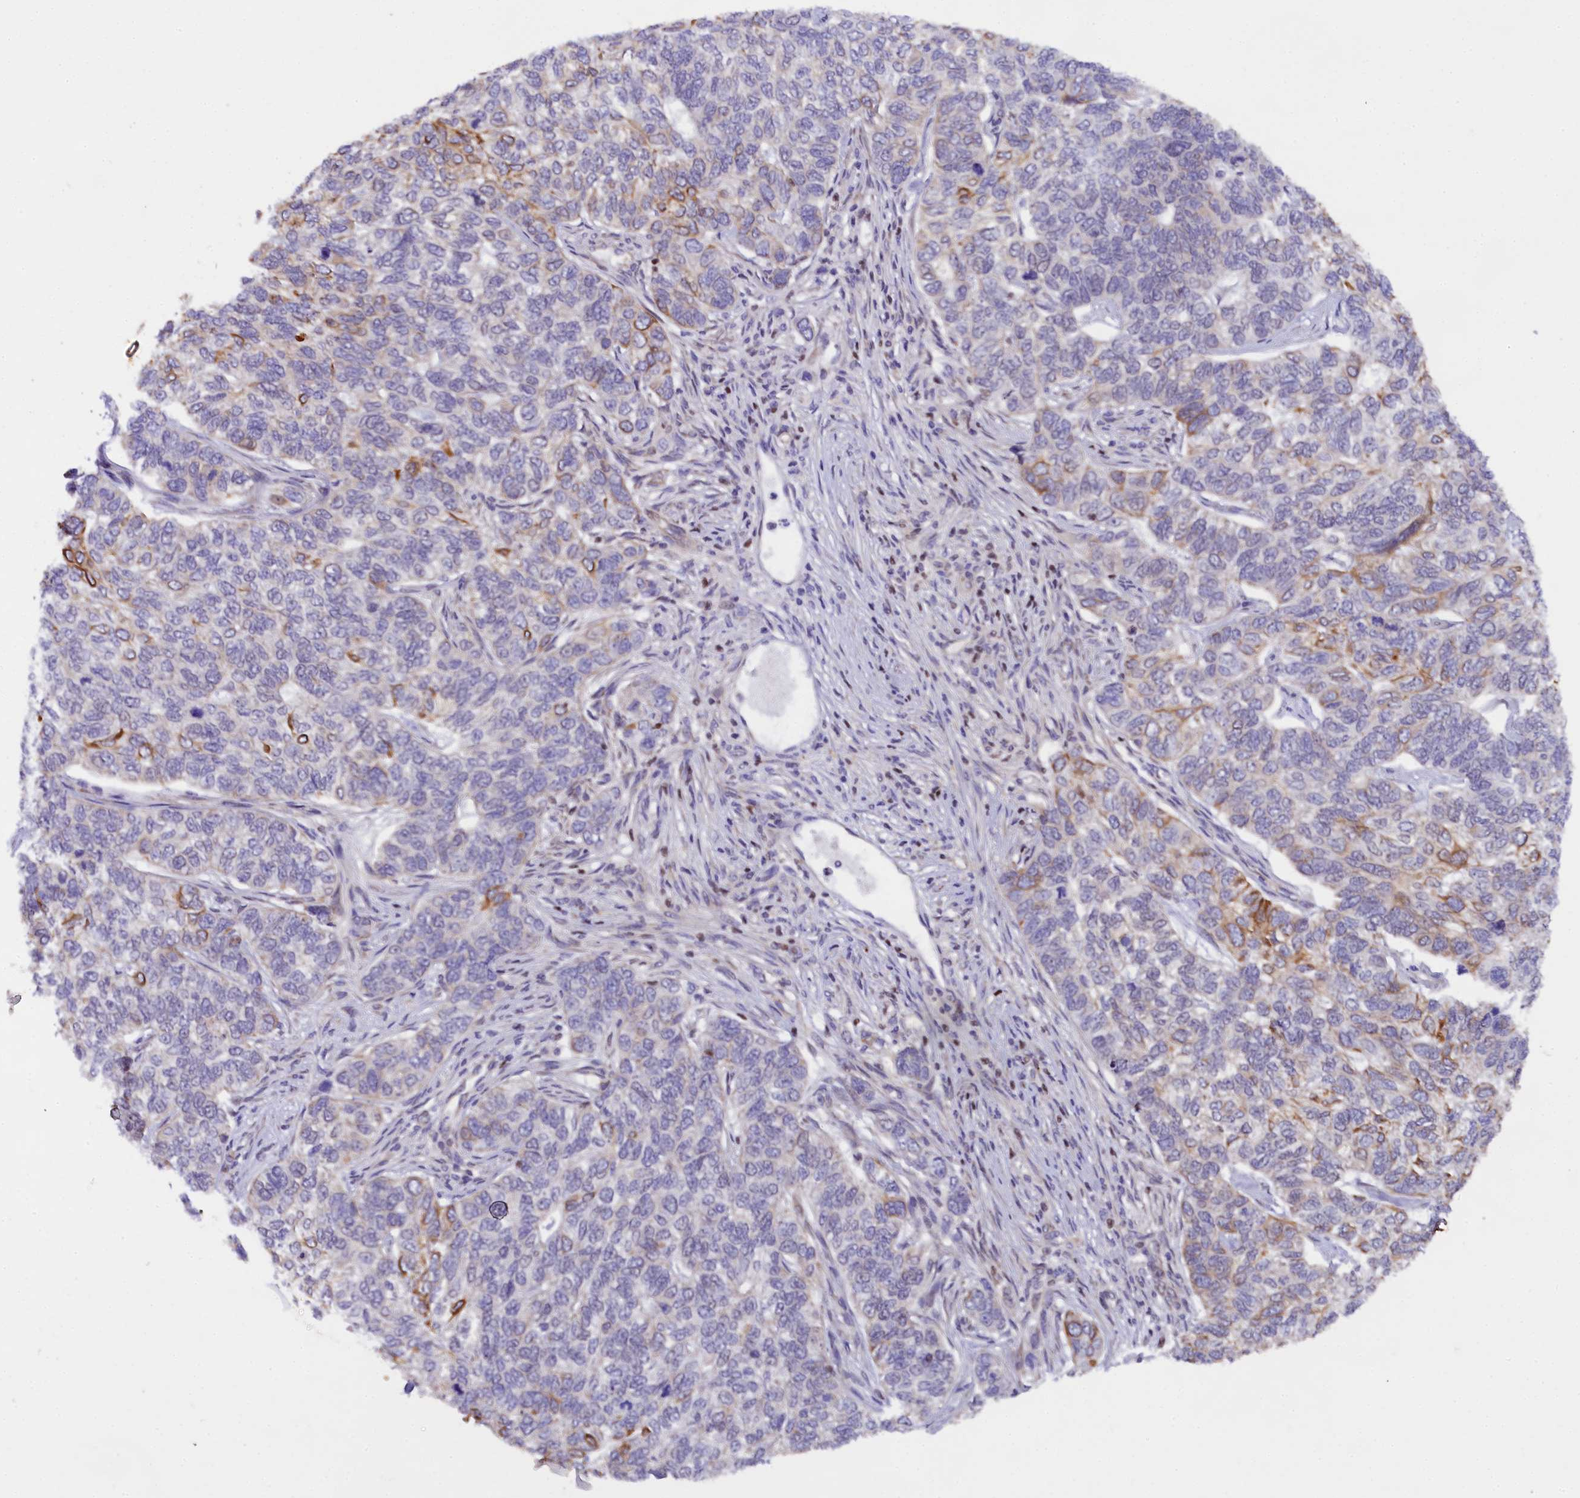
{"staining": {"intensity": "moderate", "quantity": "<25%", "location": "cytoplasmic/membranous"}, "tissue": "skin cancer", "cell_type": "Tumor cells", "image_type": "cancer", "snomed": [{"axis": "morphology", "description": "Basal cell carcinoma"}, {"axis": "topography", "description": "Skin"}], "caption": "An image of basal cell carcinoma (skin) stained for a protein shows moderate cytoplasmic/membranous brown staining in tumor cells.", "gene": "SP4", "patient": {"sex": "female", "age": 65}}